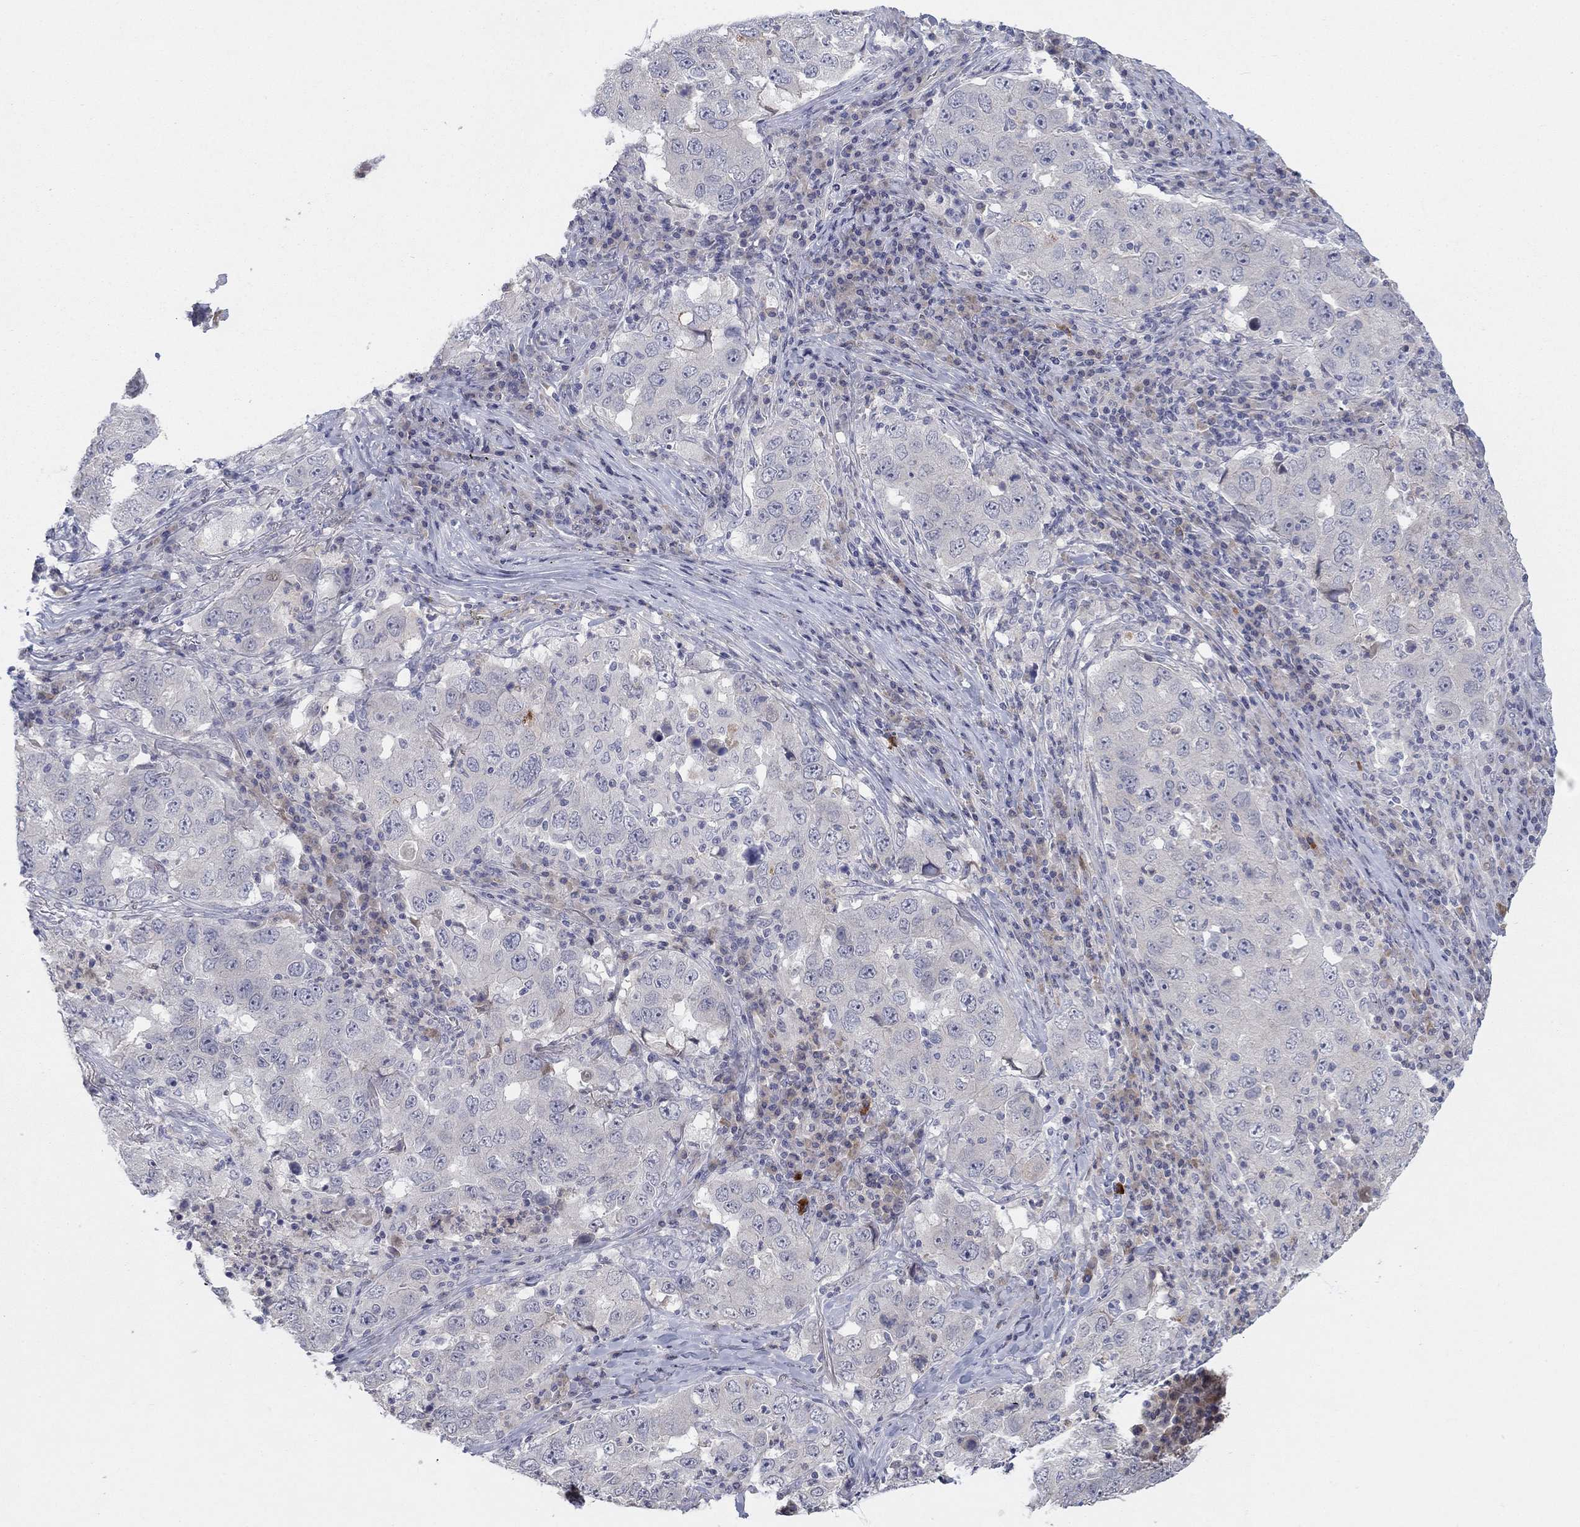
{"staining": {"intensity": "negative", "quantity": "none", "location": "none"}, "tissue": "lung cancer", "cell_type": "Tumor cells", "image_type": "cancer", "snomed": [{"axis": "morphology", "description": "Adenocarcinoma, NOS"}, {"axis": "topography", "description": "Lung"}], "caption": "Photomicrograph shows no significant protein staining in tumor cells of adenocarcinoma (lung).", "gene": "AMN1", "patient": {"sex": "male", "age": 73}}